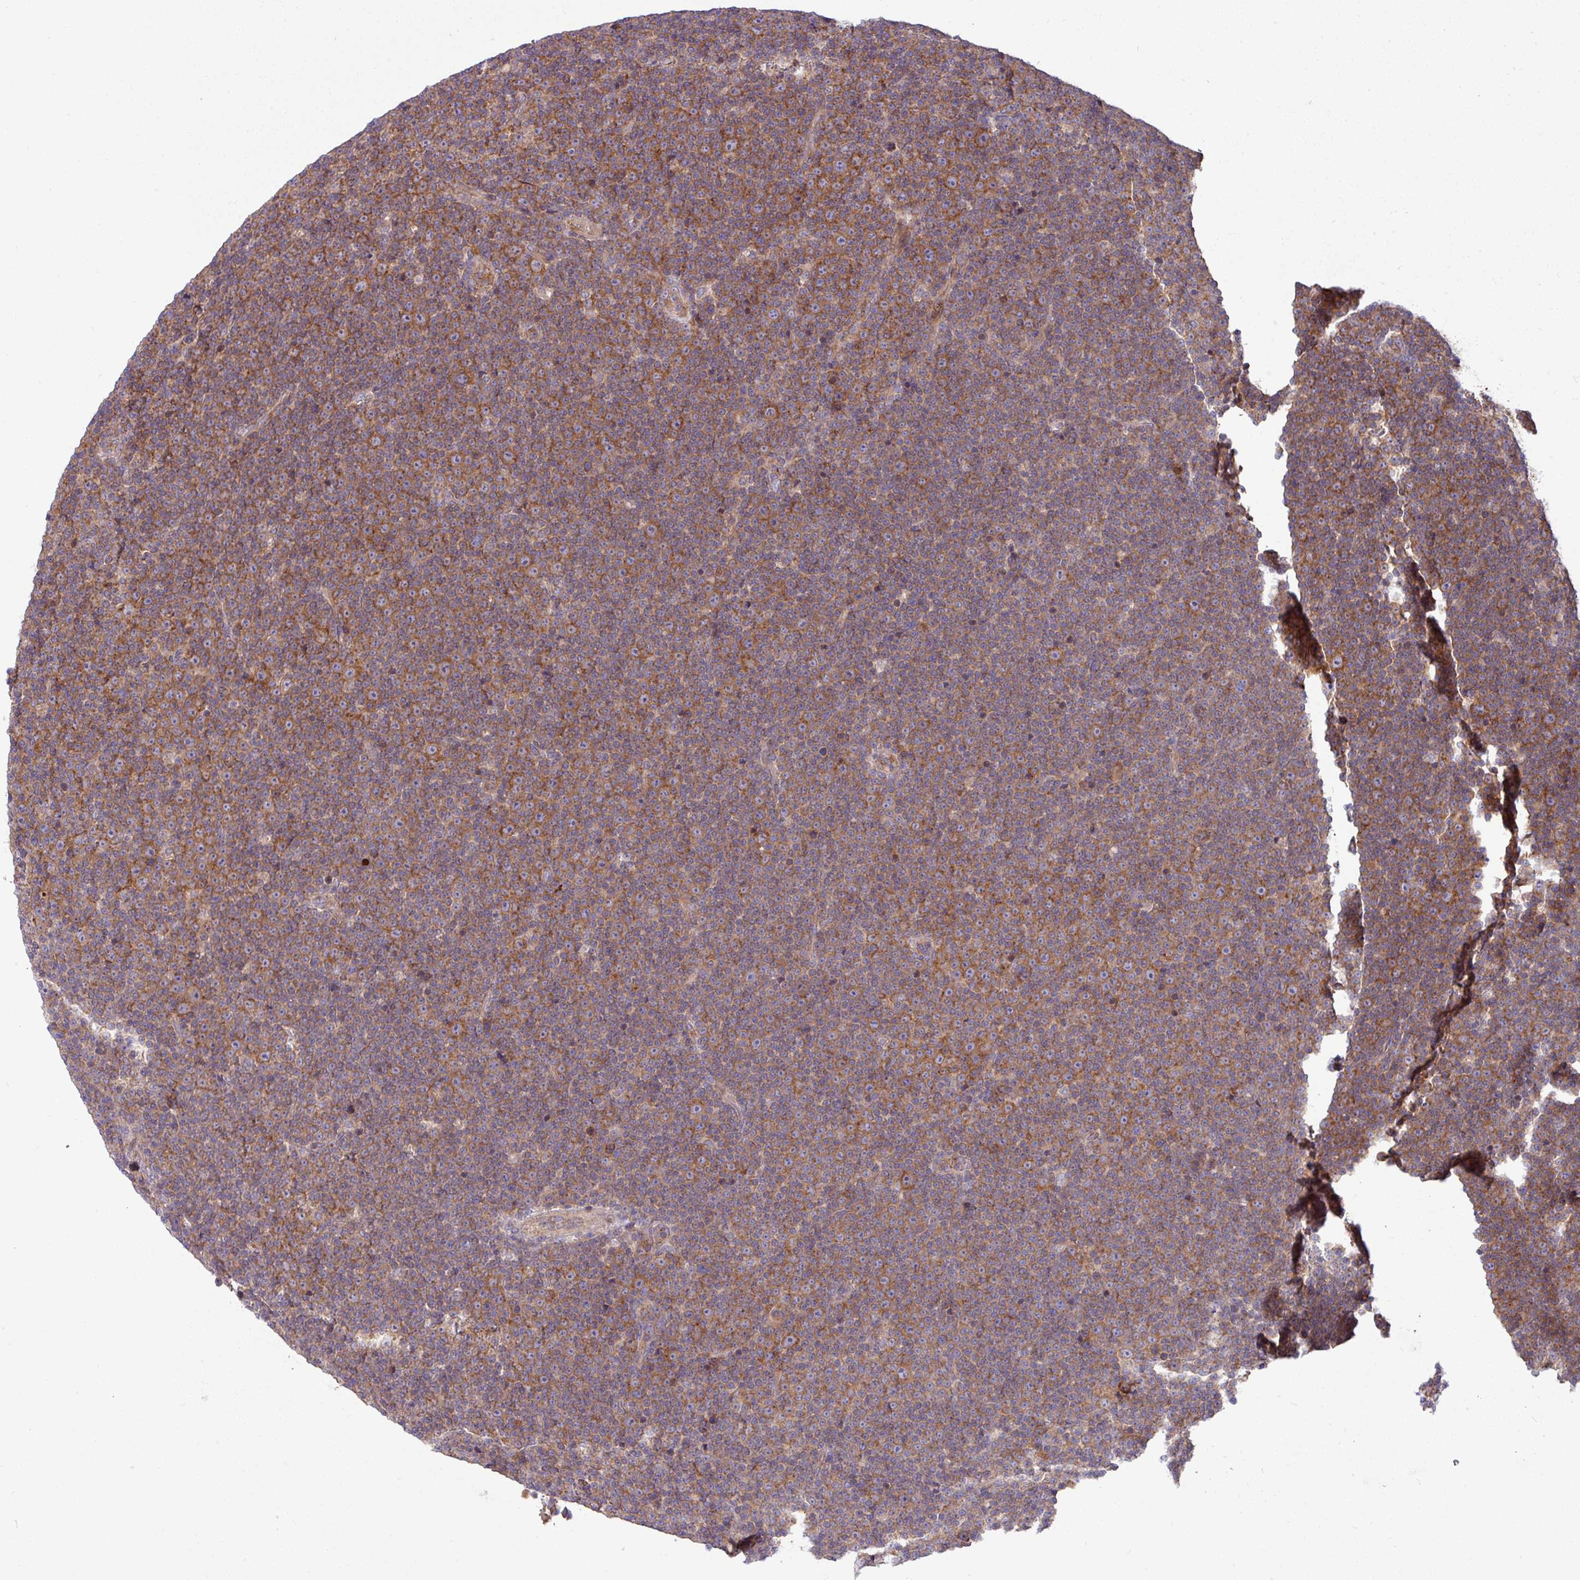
{"staining": {"intensity": "moderate", "quantity": ">75%", "location": "cytoplasmic/membranous"}, "tissue": "lymphoma", "cell_type": "Tumor cells", "image_type": "cancer", "snomed": [{"axis": "morphology", "description": "Malignant lymphoma, non-Hodgkin's type, Low grade"}, {"axis": "topography", "description": "Lymph node"}], "caption": "Low-grade malignant lymphoma, non-Hodgkin's type stained with DAB IHC displays medium levels of moderate cytoplasmic/membranous positivity in approximately >75% of tumor cells.", "gene": "LSM12", "patient": {"sex": "female", "age": 67}}